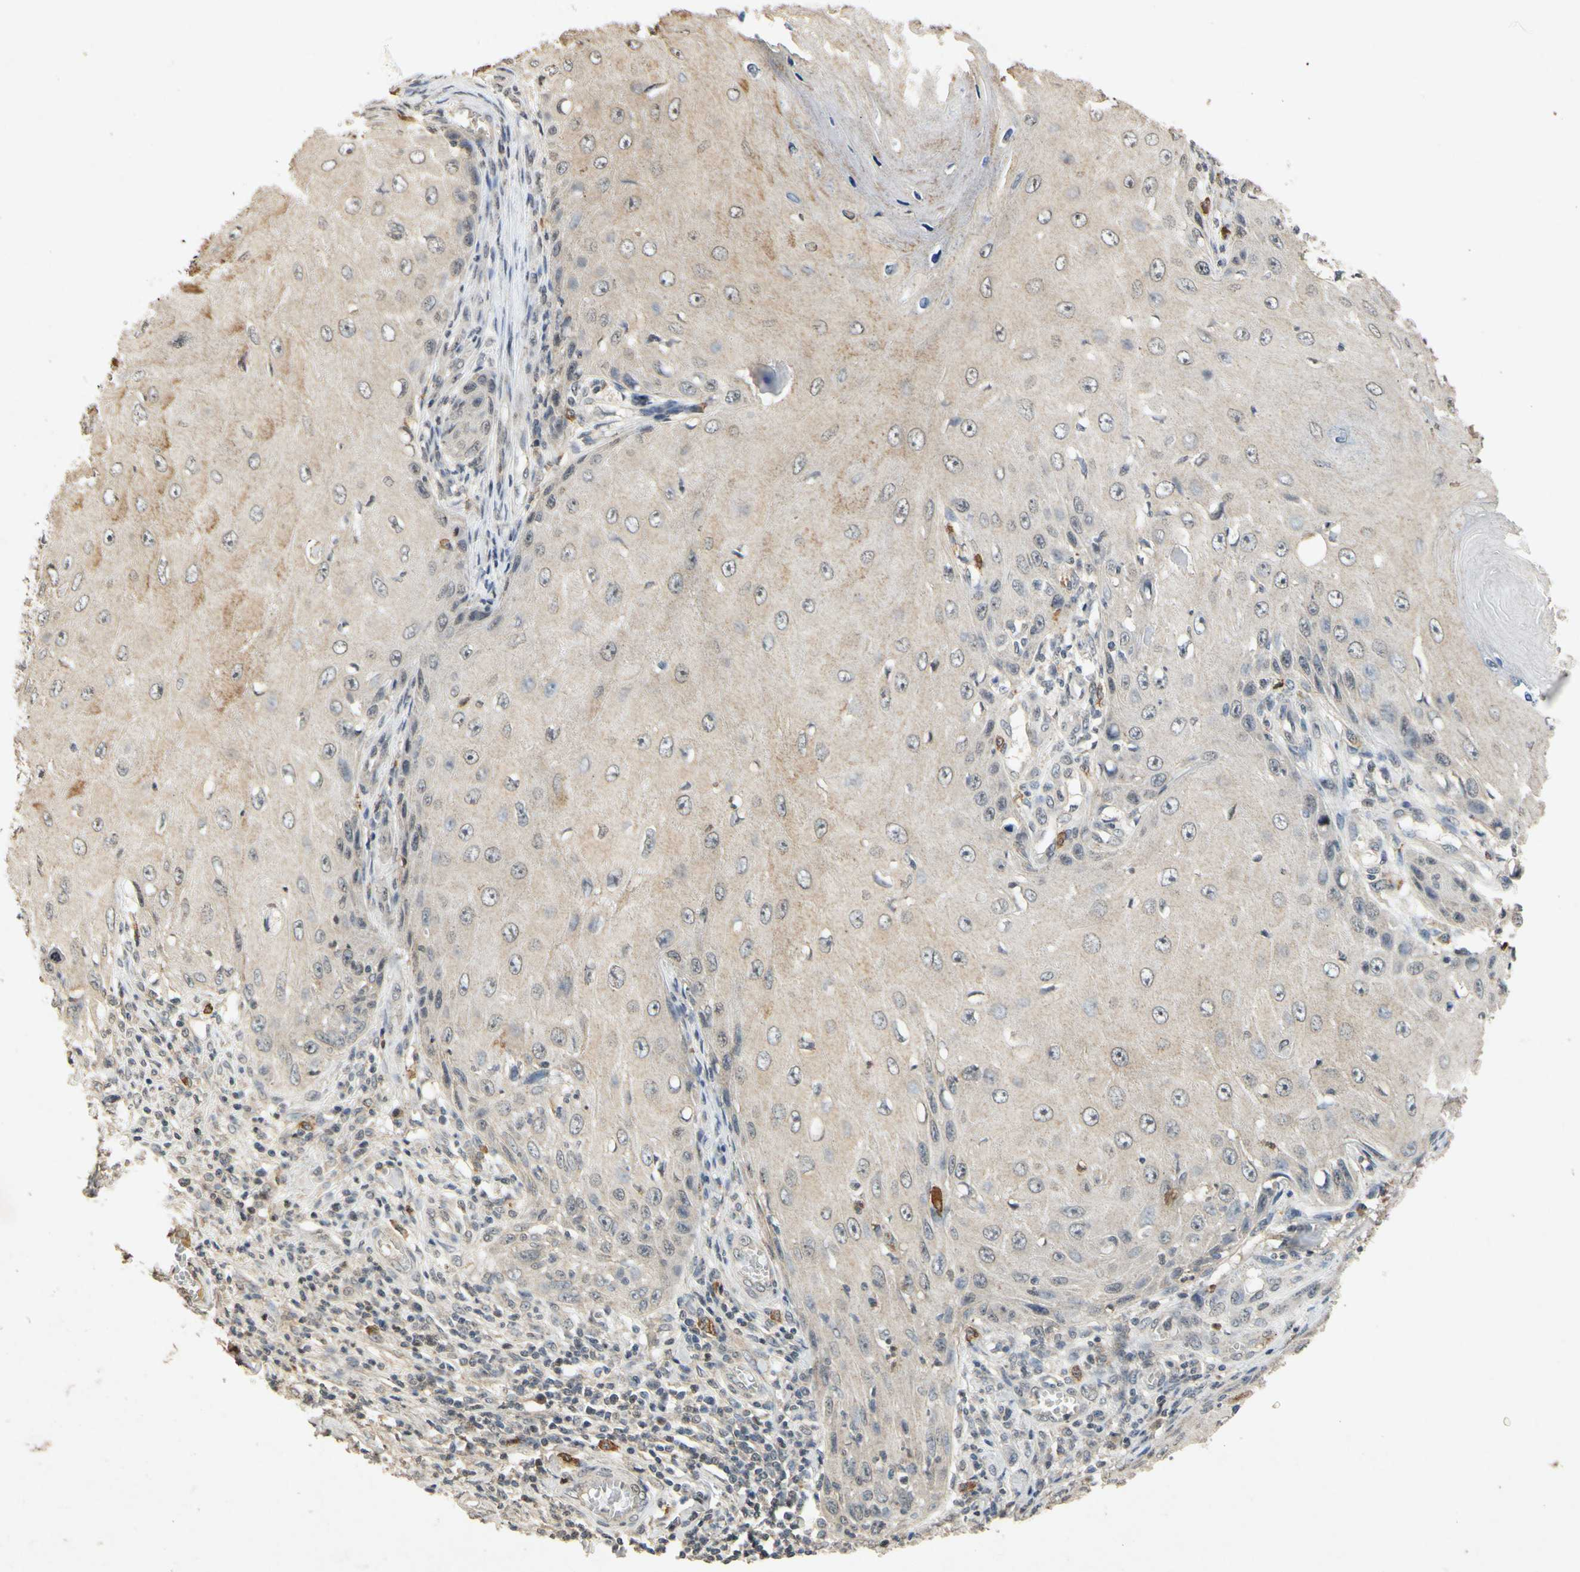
{"staining": {"intensity": "moderate", "quantity": "<25%", "location": "cytoplasmic/membranous"}, "tissue": "skin cancer", "cell_type": "Tumor cells", "image_type": "cancer", "snomed": [{"axis": "morphology", "description": "Squamous cell carcinoma, NOS"}, {"axis": "topography", "description": "Skin"}], "caption": "Immunohistochemical staining of skin cancer (squamous cell carcinoma) shows low levels of moderate cytoplasmic/membranous positivity in approximately <25% of tumor cells.", "gene": "CP", "patient": {"sex": "female", "age": 73}}